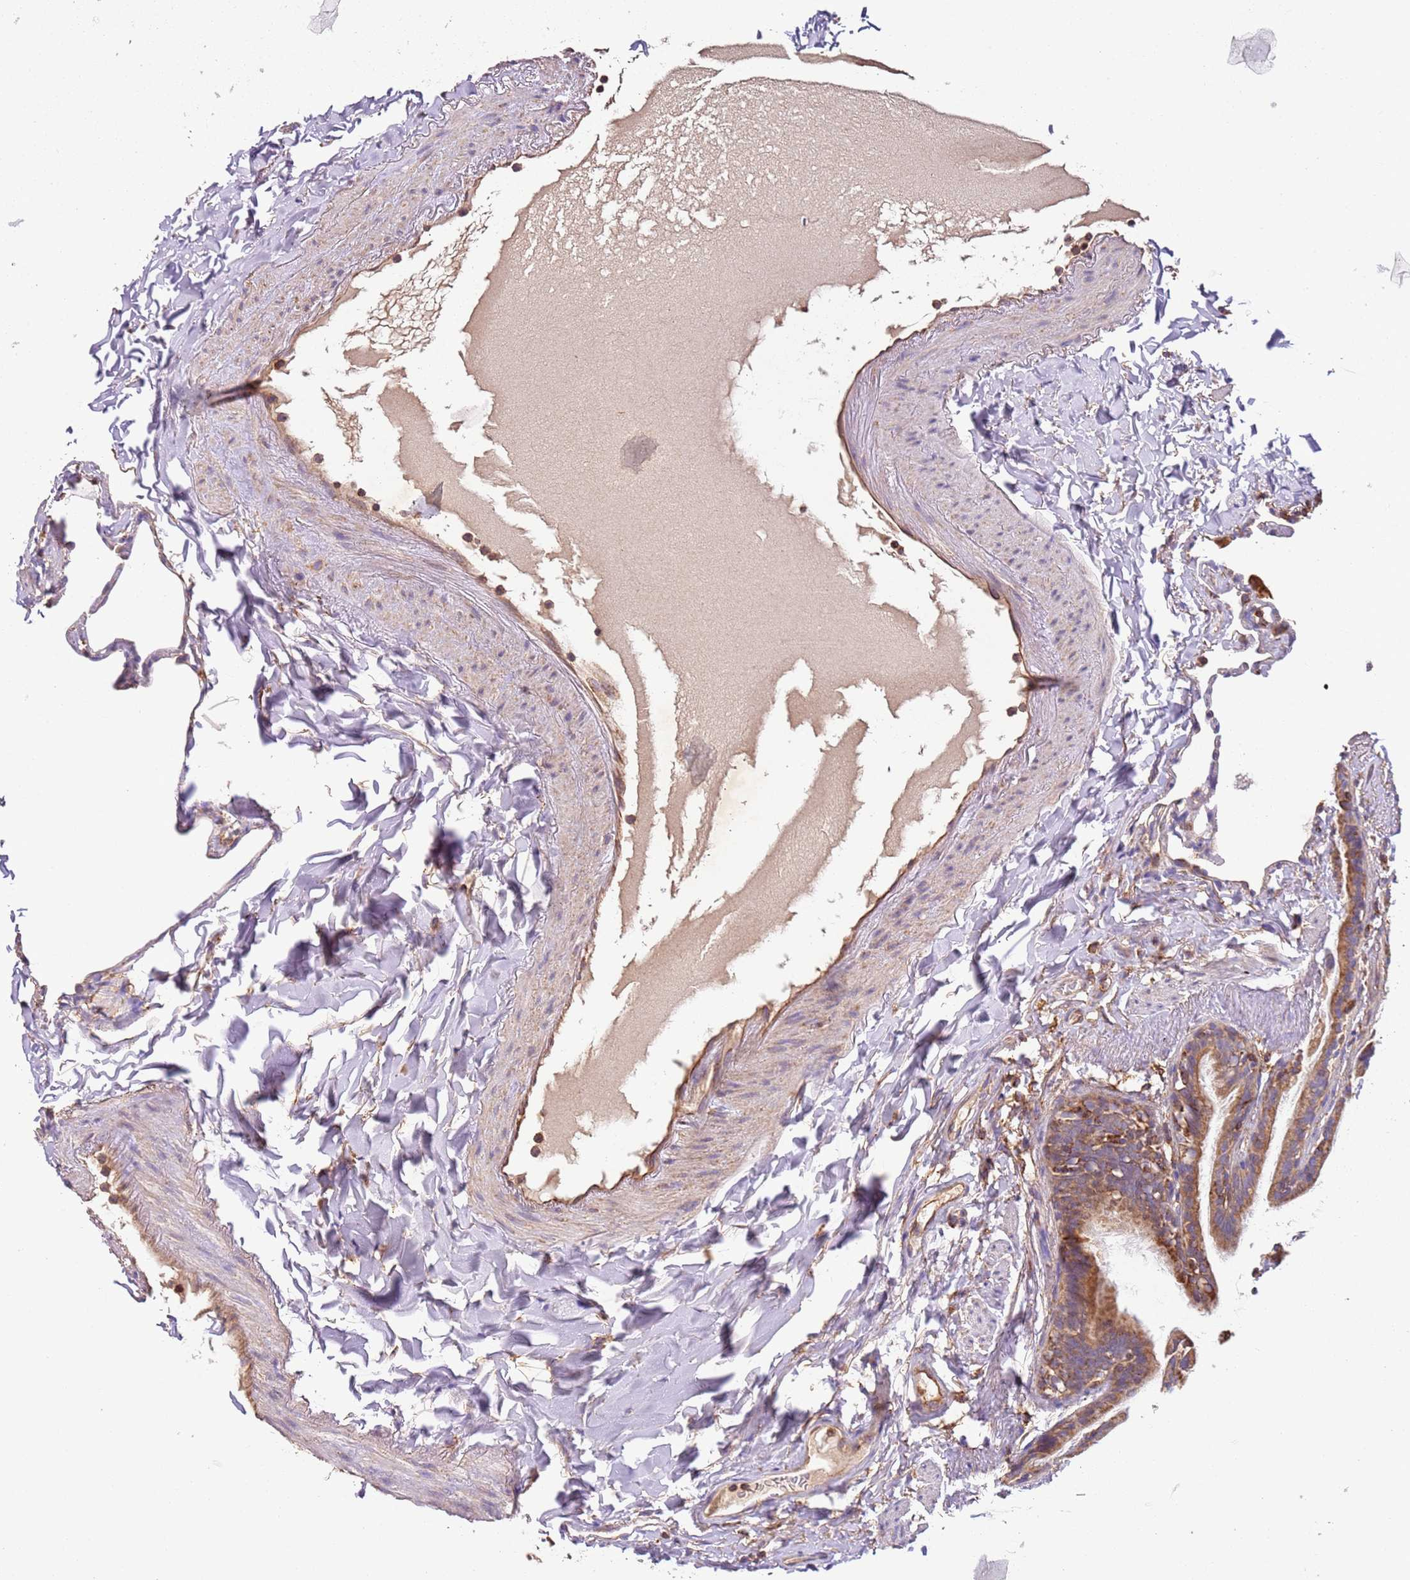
{"staining": {"intensity": "weak", "quantity": ">75%", "location": "cytoplasmic/membranous"}, "tissue": "lung", "cell_type": "Alveolar cells", "image_type": "normal", "snomed": [{"axis": "morphology", "description": "Normal tissue, NOS"}, {"axis": "topography", "description": "Lung"}], "caption": "This is a photomicrograph of IHC staining of unremarkable lung, which shows weak positivity in the cytoplasmic/membranous of alveolar cells.", "gene": "RMND5A", "patient": {"sex": "male", "age": 65}}